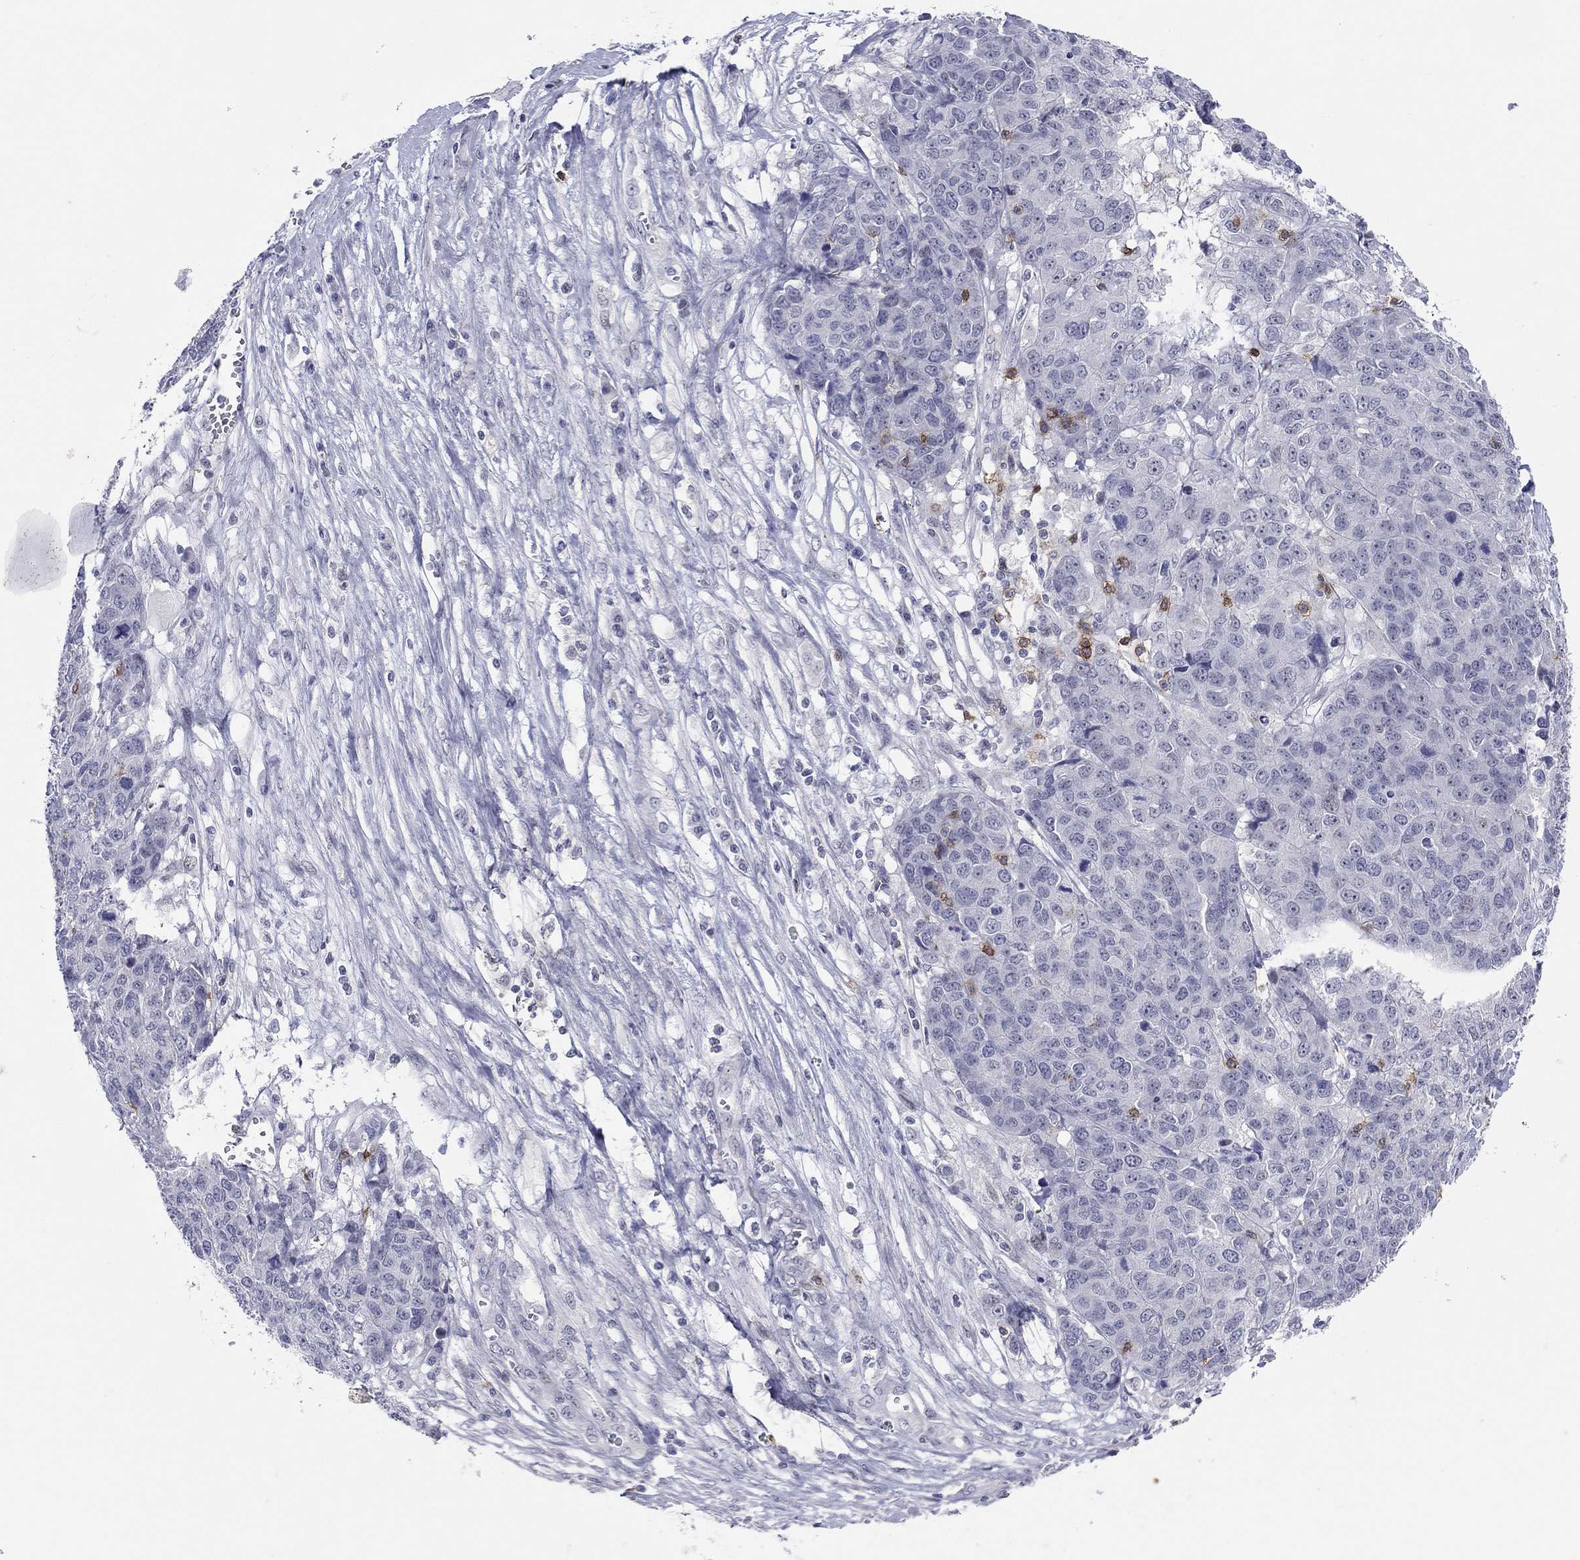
{"staining": {"intensity": "negative", "quantity": "none", "location": "none"}, "tissue": "ovarian cancer", "cell_type": "Tumor cells", "image_type": "cancer", "snomed": [{"axis": "morphology", "description": "Cystadenocarcinoma, serous, NOS"}, {"axis": "topography", "description": "Ovary"}], "caption": "High magnification brightfield microscopy of ovarian cancer stained with DAB (3,3'-diaminobenzidine) (brown) and counterstained with hematoxylin (blue): tumor cells show no significant positivity.", "gene": "ITGAE", "patient": {"sex": "female", "age": 87}}